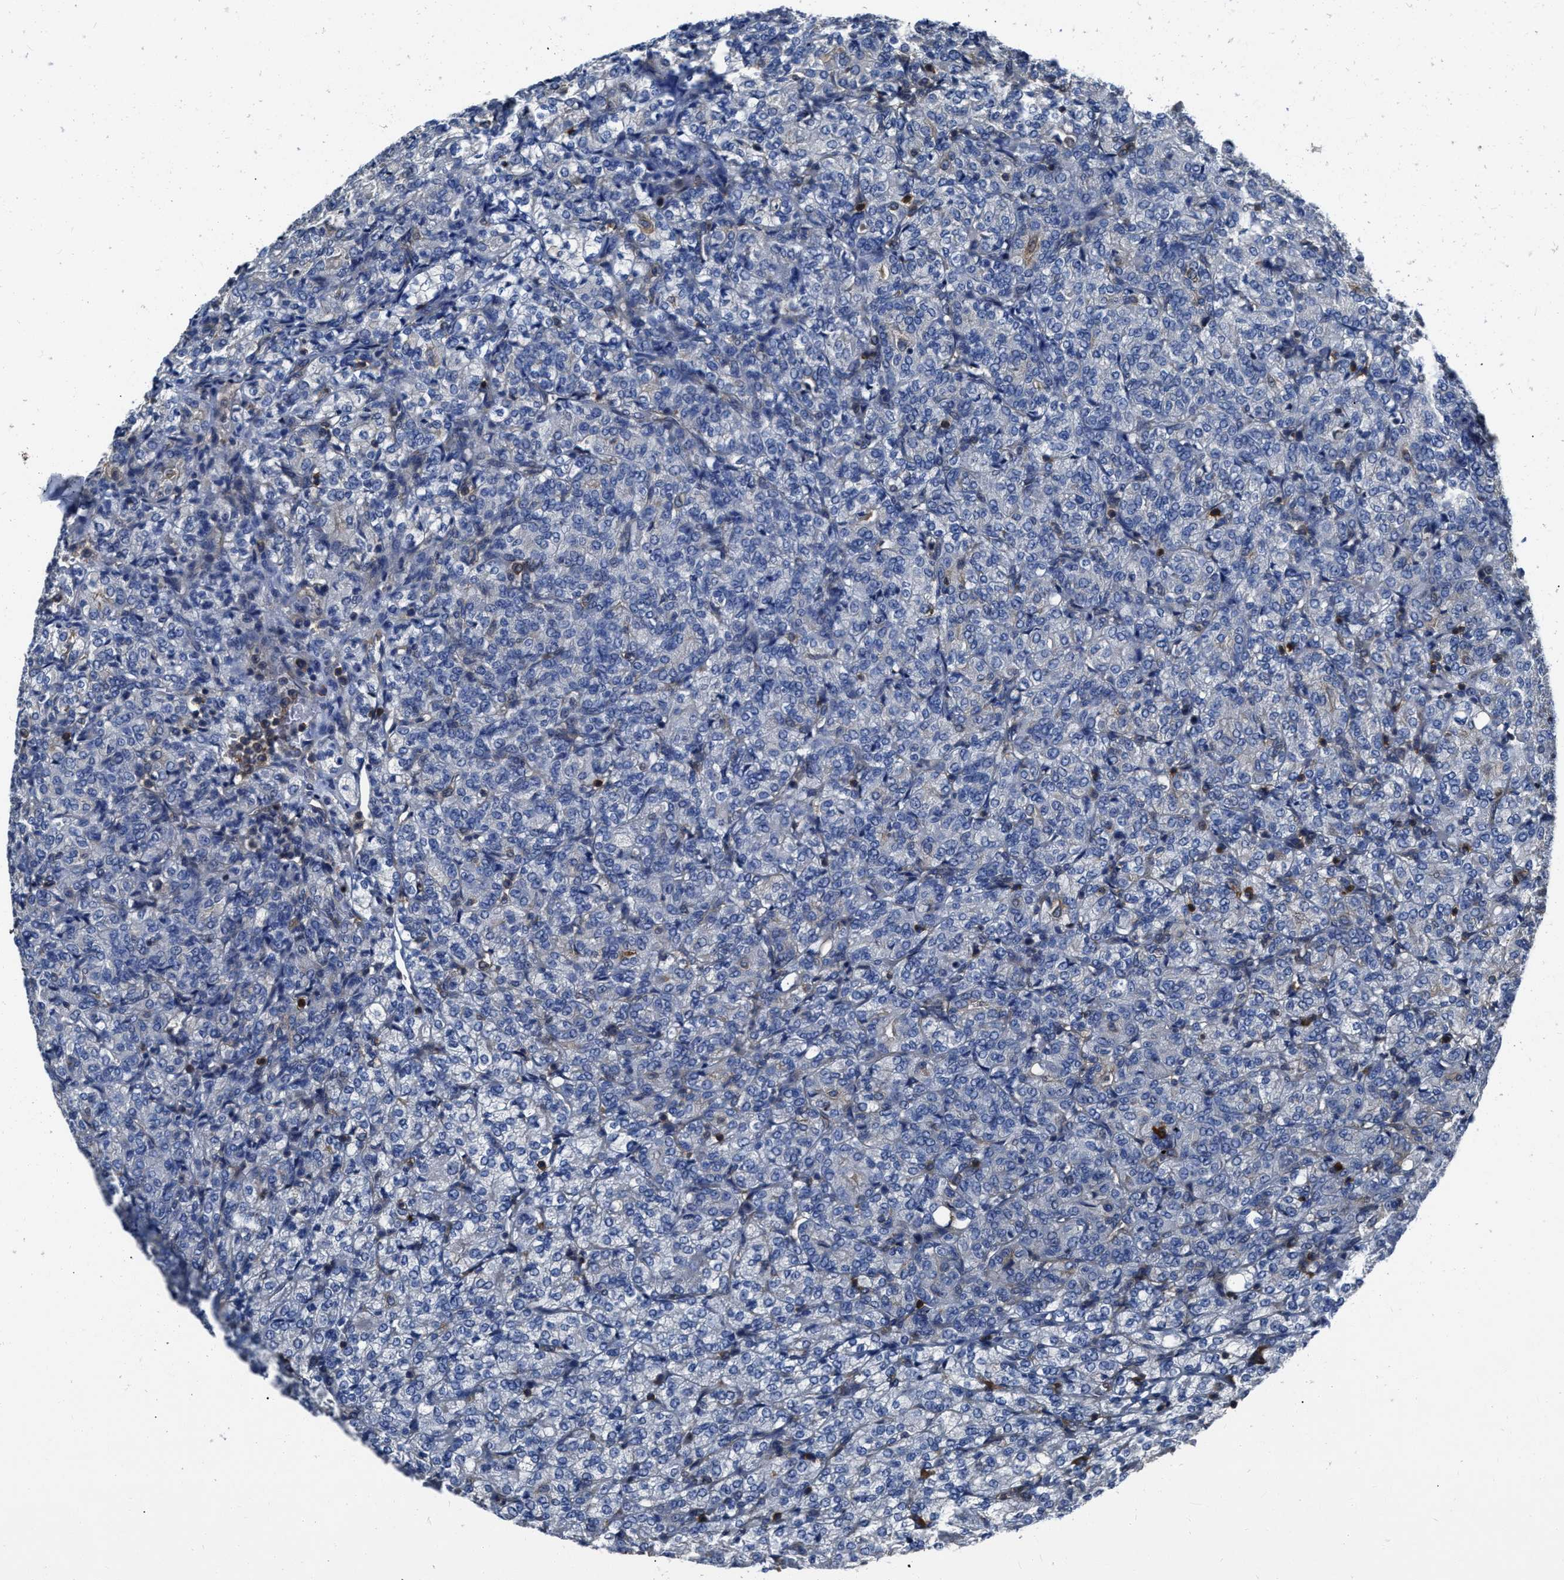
{"staining": {"intensity": "weak", "quantity": ">75%", "location": "cytoplasmic/membranous"}, "tissue": "renal cancer", "cell_type": "Tumor cells", "image_type": "cancer", "snomed": [{"axis": "morphology", "description": "Adenocarcinoma, NOS"}, {"axis": "topography", "description": "Kidney"}], "caption": "Immunohistochemistry (DAB) staining of human renal adenocarcinoma demonstrates weak cytoplasmic/membranous protein expression in approximately >75% of tumor cells.", "gene": "YARS1", "patient": {"sex": "male", "age": 77}}